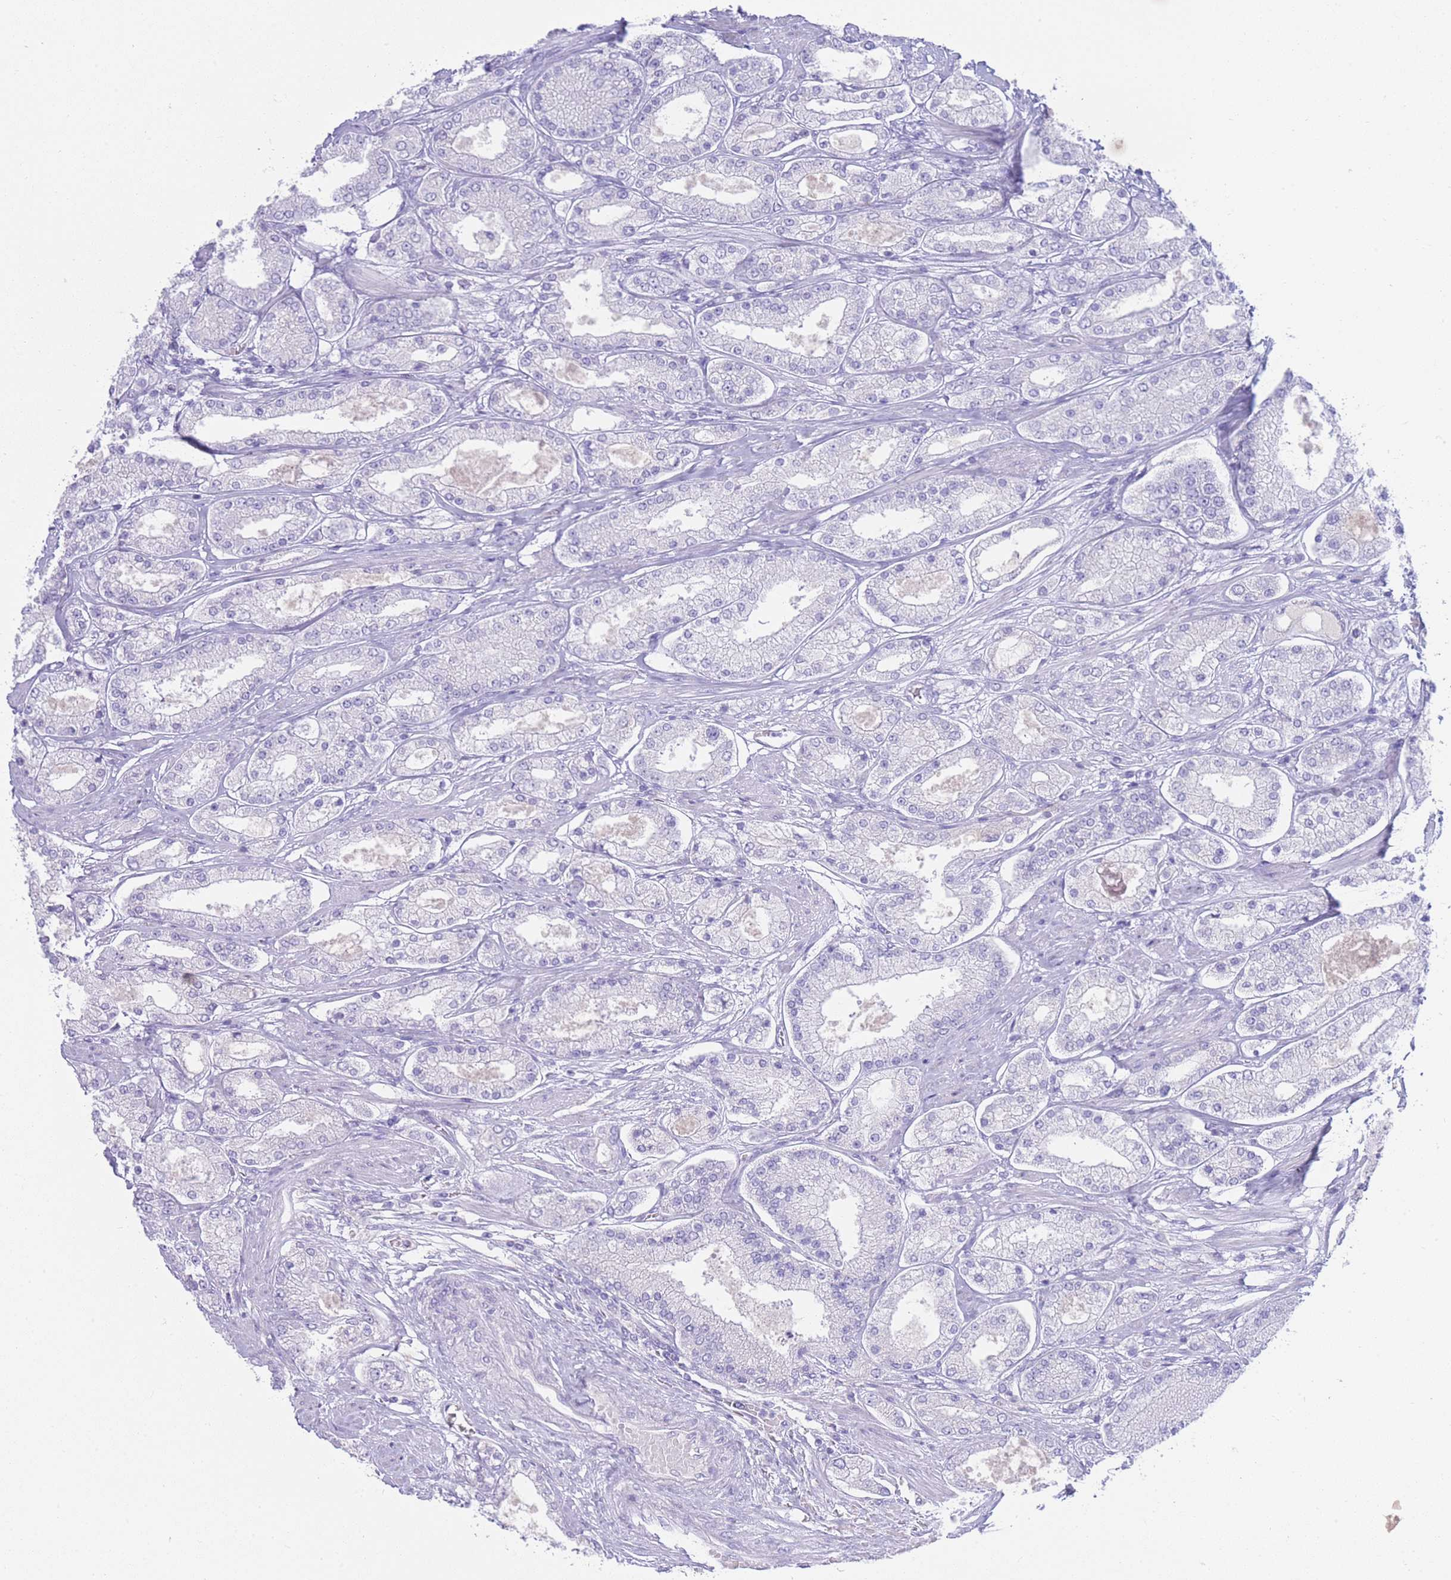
{"staining": {"intensity": "negative", "quantity": "none", "location": "none"}, "tissue": "prostate cancer", "cell_type": "Tumor cells", "image_type": "cancer", "snomed": [{"axis": "morphology", "description": "Adenocarcinoma, High grade"}, {"axis": "topography", "description": "Prostate"}], "caption": "Immunohistochemistry micrograph of high-grade adenocarcinoma (prostate) stained for a protein (brown), which exhibits no expression in tumor cells. (Brightfield microscopy of DAB immunohistochemistry (IHC) at high magnification).", "gene": "LRRC37A", "patient": {"sex": "male", "age": 69}}